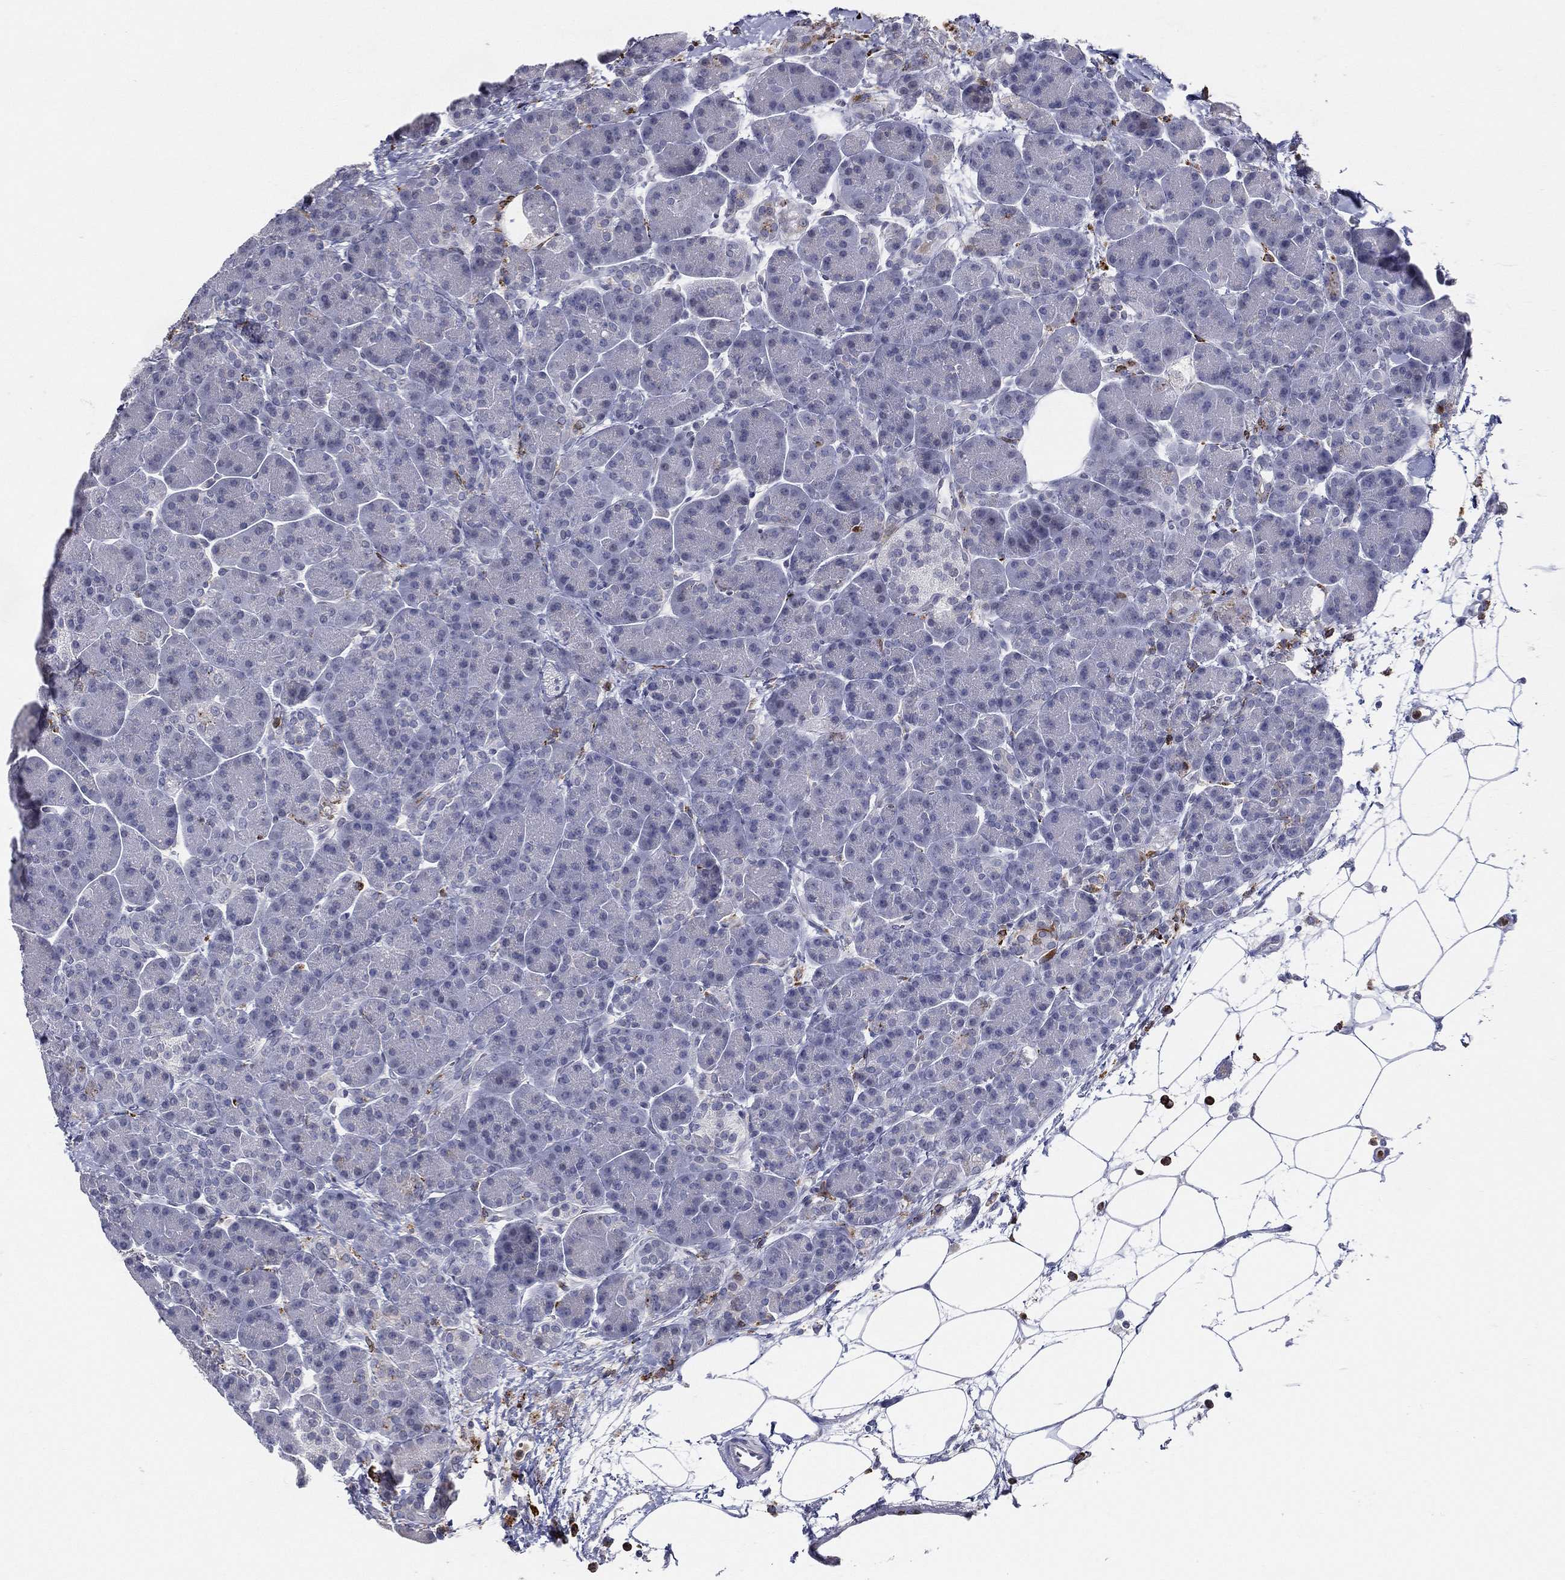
{"staining": {"intensity": "negative", "quantity": "none", "location": "none"}, "tissue": "pancreas", "cell_type": "Exocrine glandular cells", "image_type": "normal", "snomed": [{"axis": "morphology", "description": "Normal tissue, NOS"}, {"axis": "topography", "description": "Pancreas"}], "caption": "A micrograph of pancreas stained for a protein shows no brown staining in exocrine glandular cells.", "gene": "EVI2B", "patient": {"sex": "female", "age": 63}}